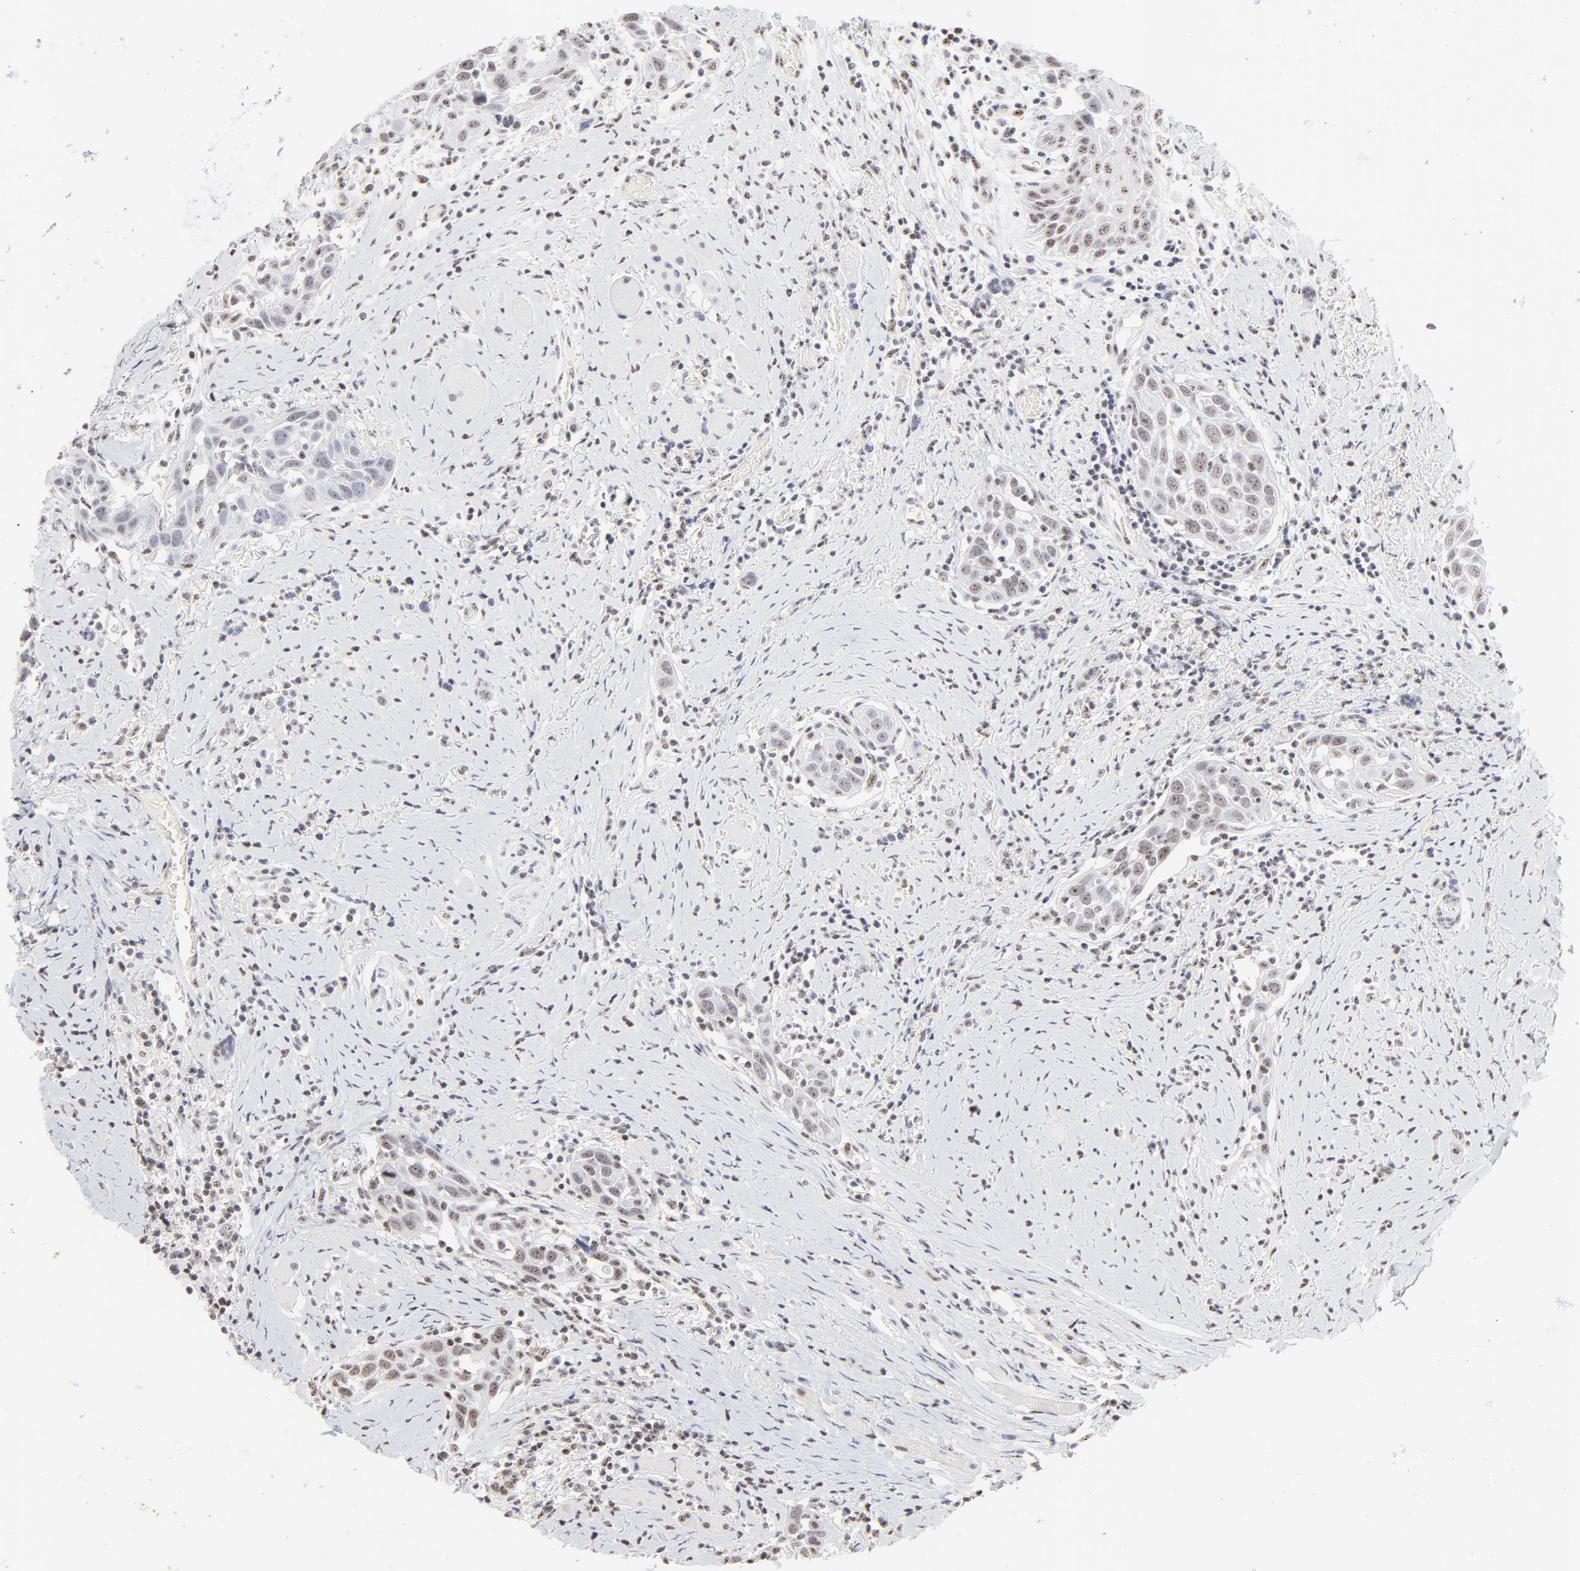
{"staining": {"intensity": "weak", "quantity": ">75%", "location": "nuclear"}, "tissue": "head and neck cancer", "cell_type": "Tumor cells", "image_type": "cancer", "snomed": [{"axis": "morphology", "description": "Squamous cell carcinoma, NOS"}, {"axis": "topography", "description": "Oral tissue"}, {"axis": "topography", "description": "Head-Neck"}], "caption": "This image reveals immunohistochemistry staining of squamous cell carcinoma (head and neck), with low weak nuclear staining in about >75% of tumor cells.", "gene": "NFIL3", "patient": {"sex": "female", "age": 50}}